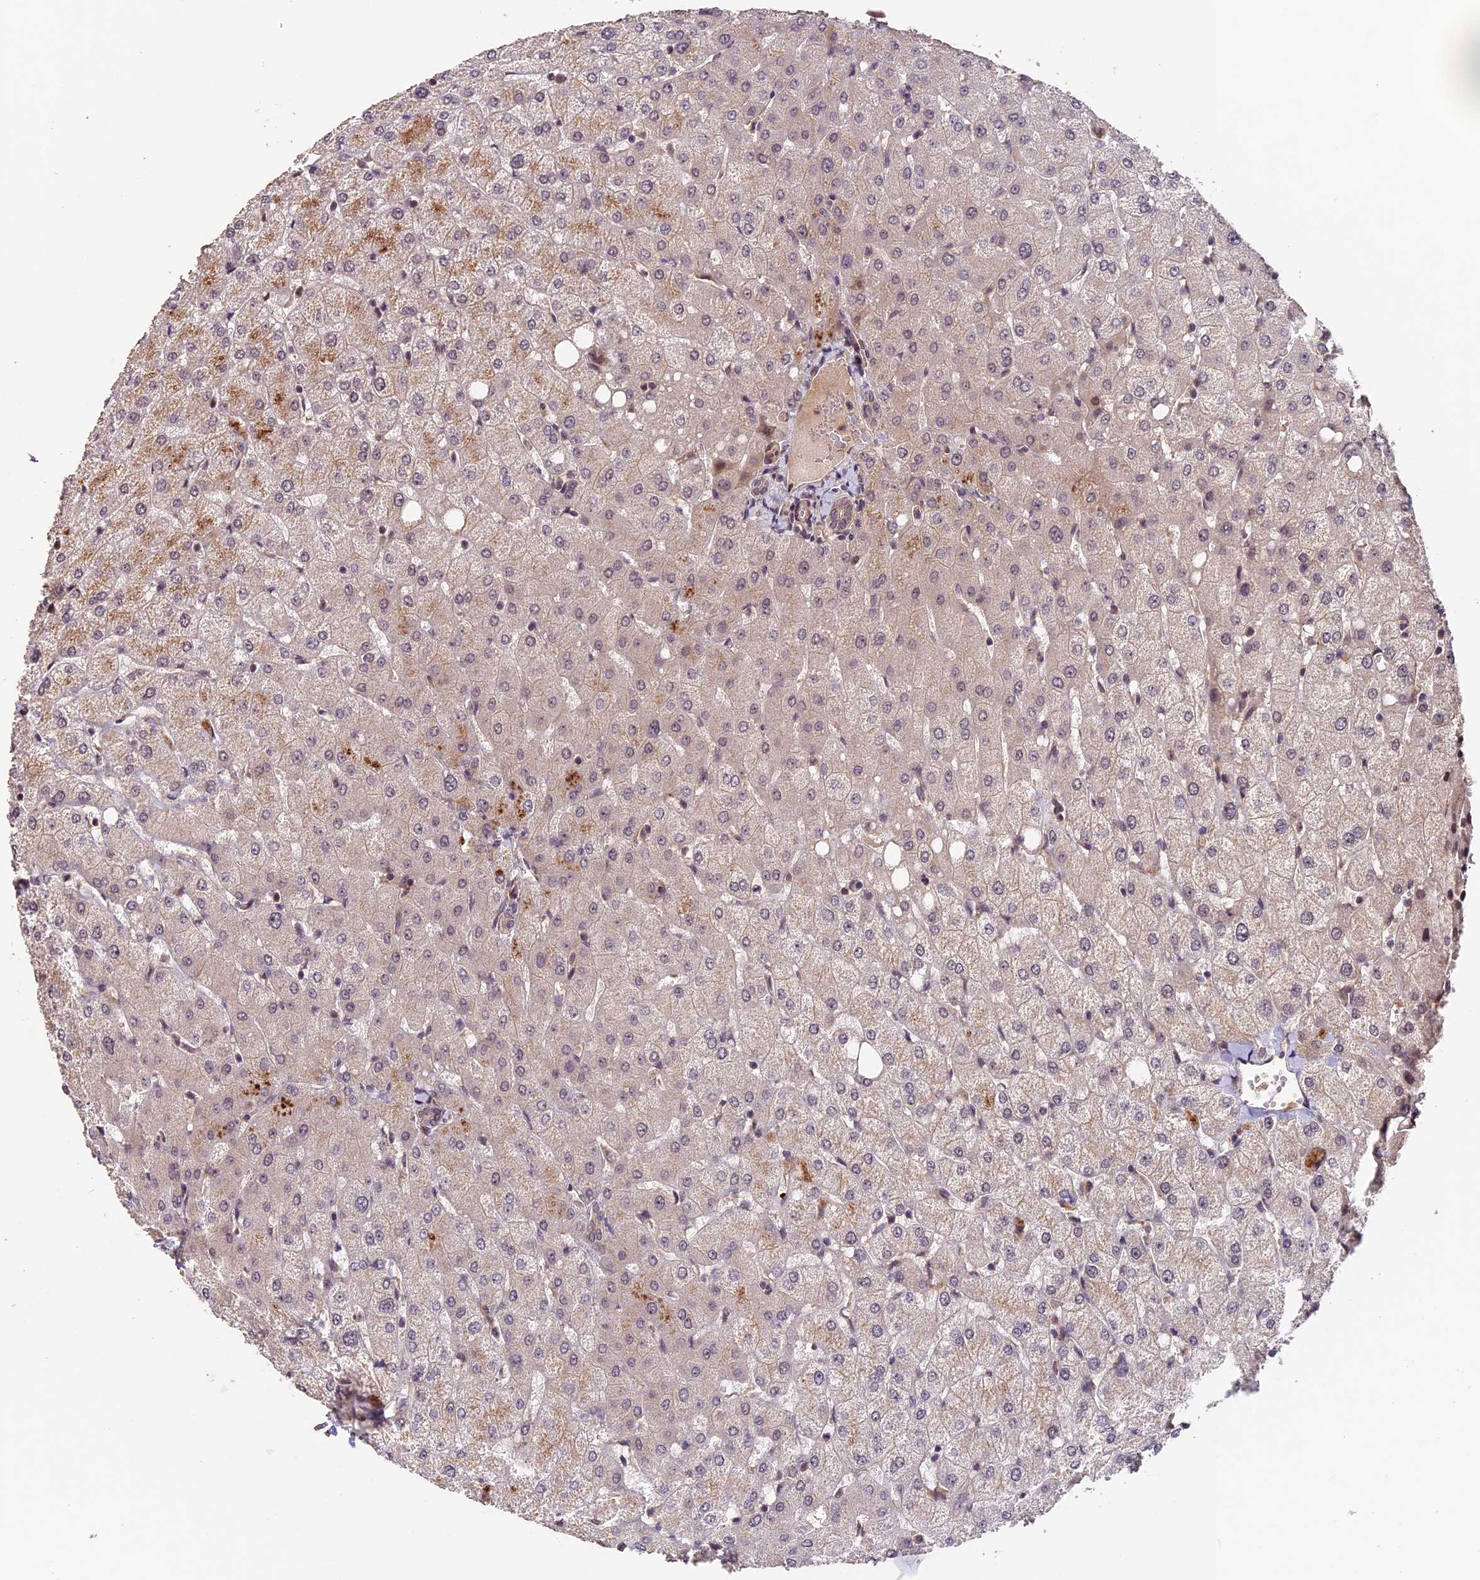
{"staining": {"intensity": "negative", "quantity": "none", "location": "none"}, "tissue": "liver", "cell_type": "Cholangiocytes", "image_type": "normal", "snomed": [{"axis": "morphology", "description": "Normal tissue, NOS"}, {"axis": "topography", "description": "Liver"}], "caption": "Human liver stained for a protein using immunohistochemistry (IHC) exhibits no expression in cholangiocytes.", "gene": "GNB5", "patient": {"sex": "female", "age": 54}}